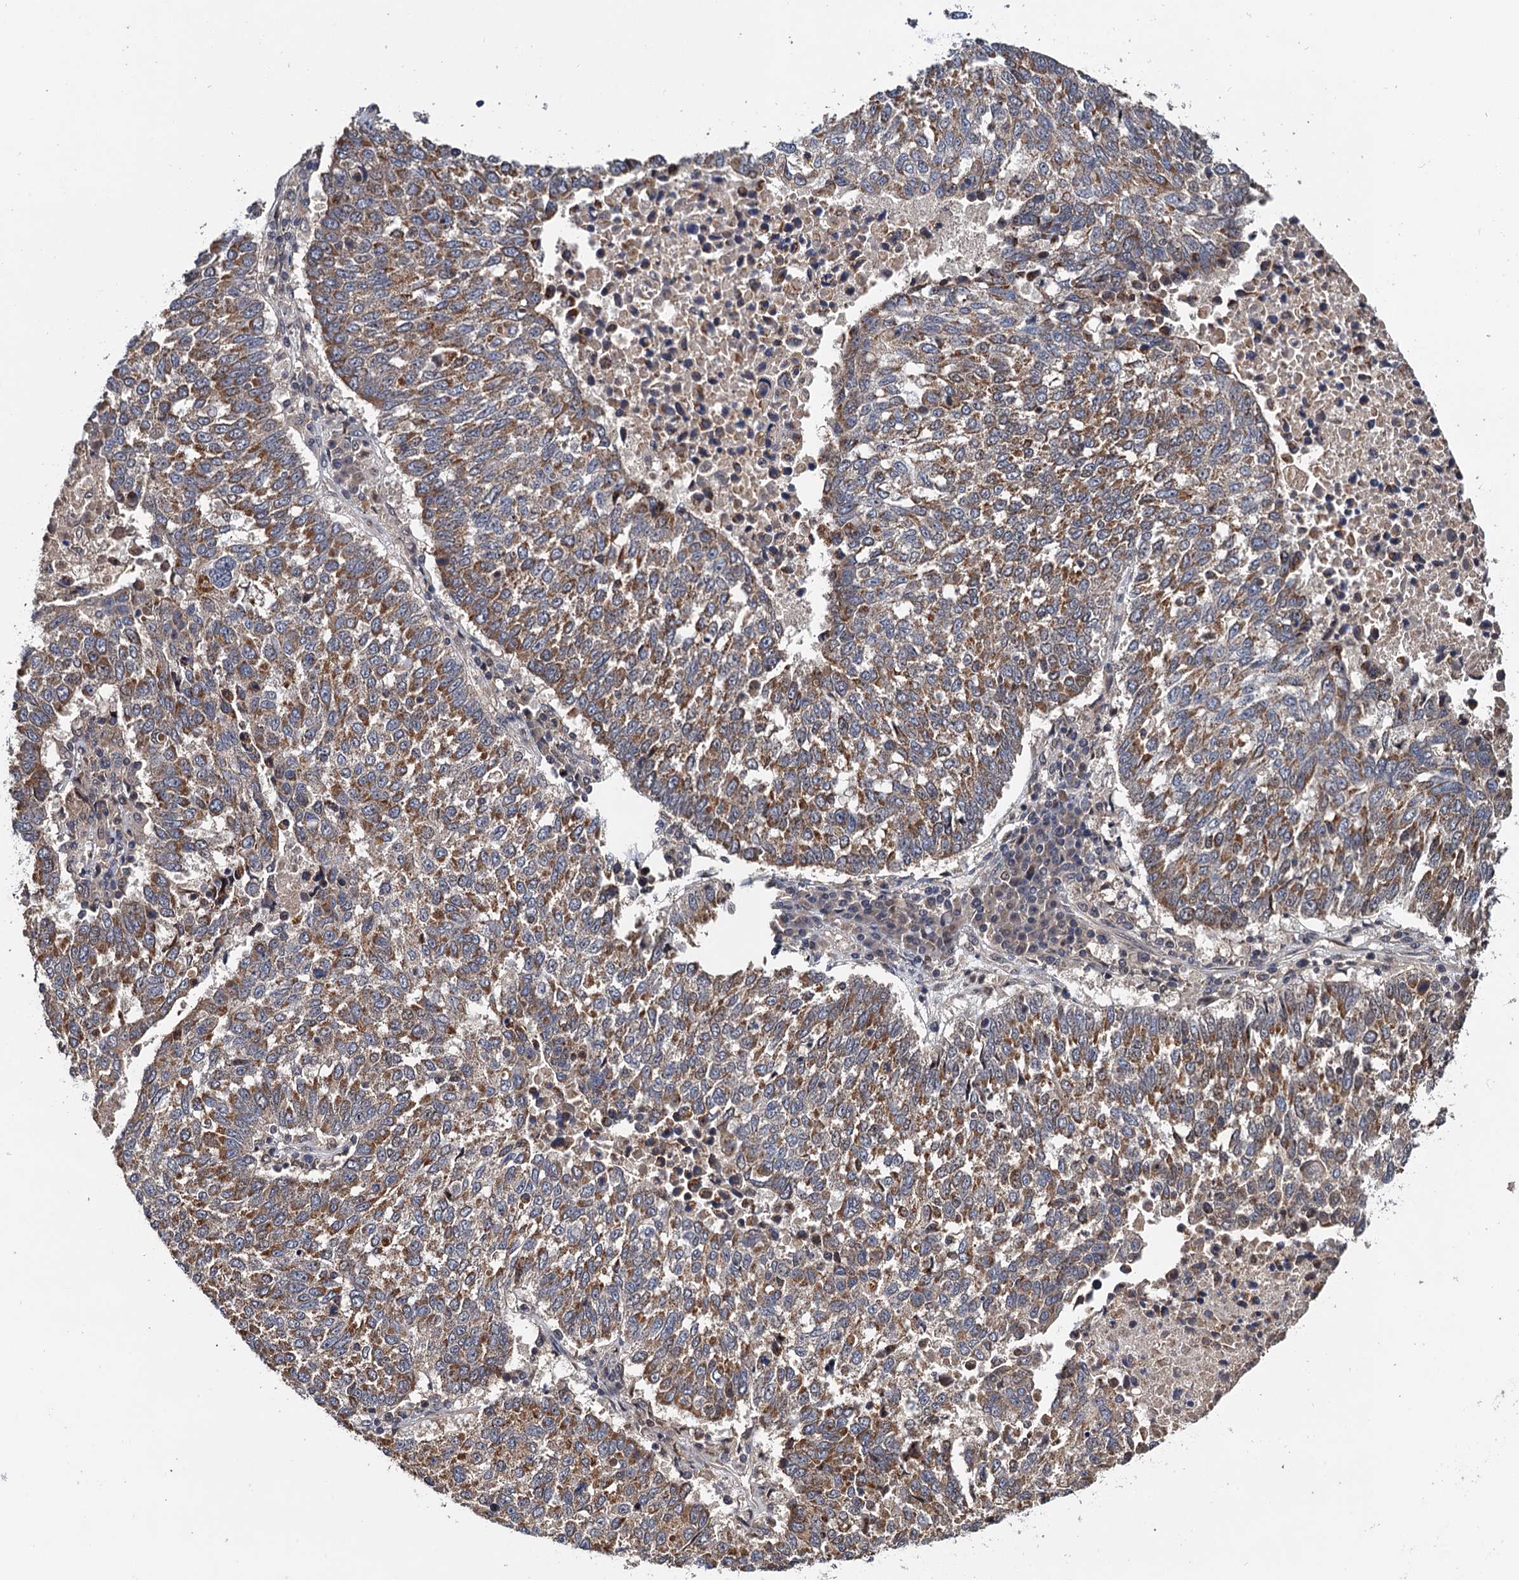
{"staining": {"intensity": "moderate", "quantity": ">75%", "location": "cytoplasmic/membranous"}, "tissue": "lung cancer", "cell_type": "Tumor cells", "image_type": "cancer", "snomed": [{"axis": "morphology", "description": "Squamous cell carcinoma, NOS"}, {"axis": "topography", "description": "Lung"}], "caption": "Lung cancer stained with a protein marker reveals moderate staining in tumor cells.", "gene": "NAA16", "patient": {"sex": "male", "age": 73}}